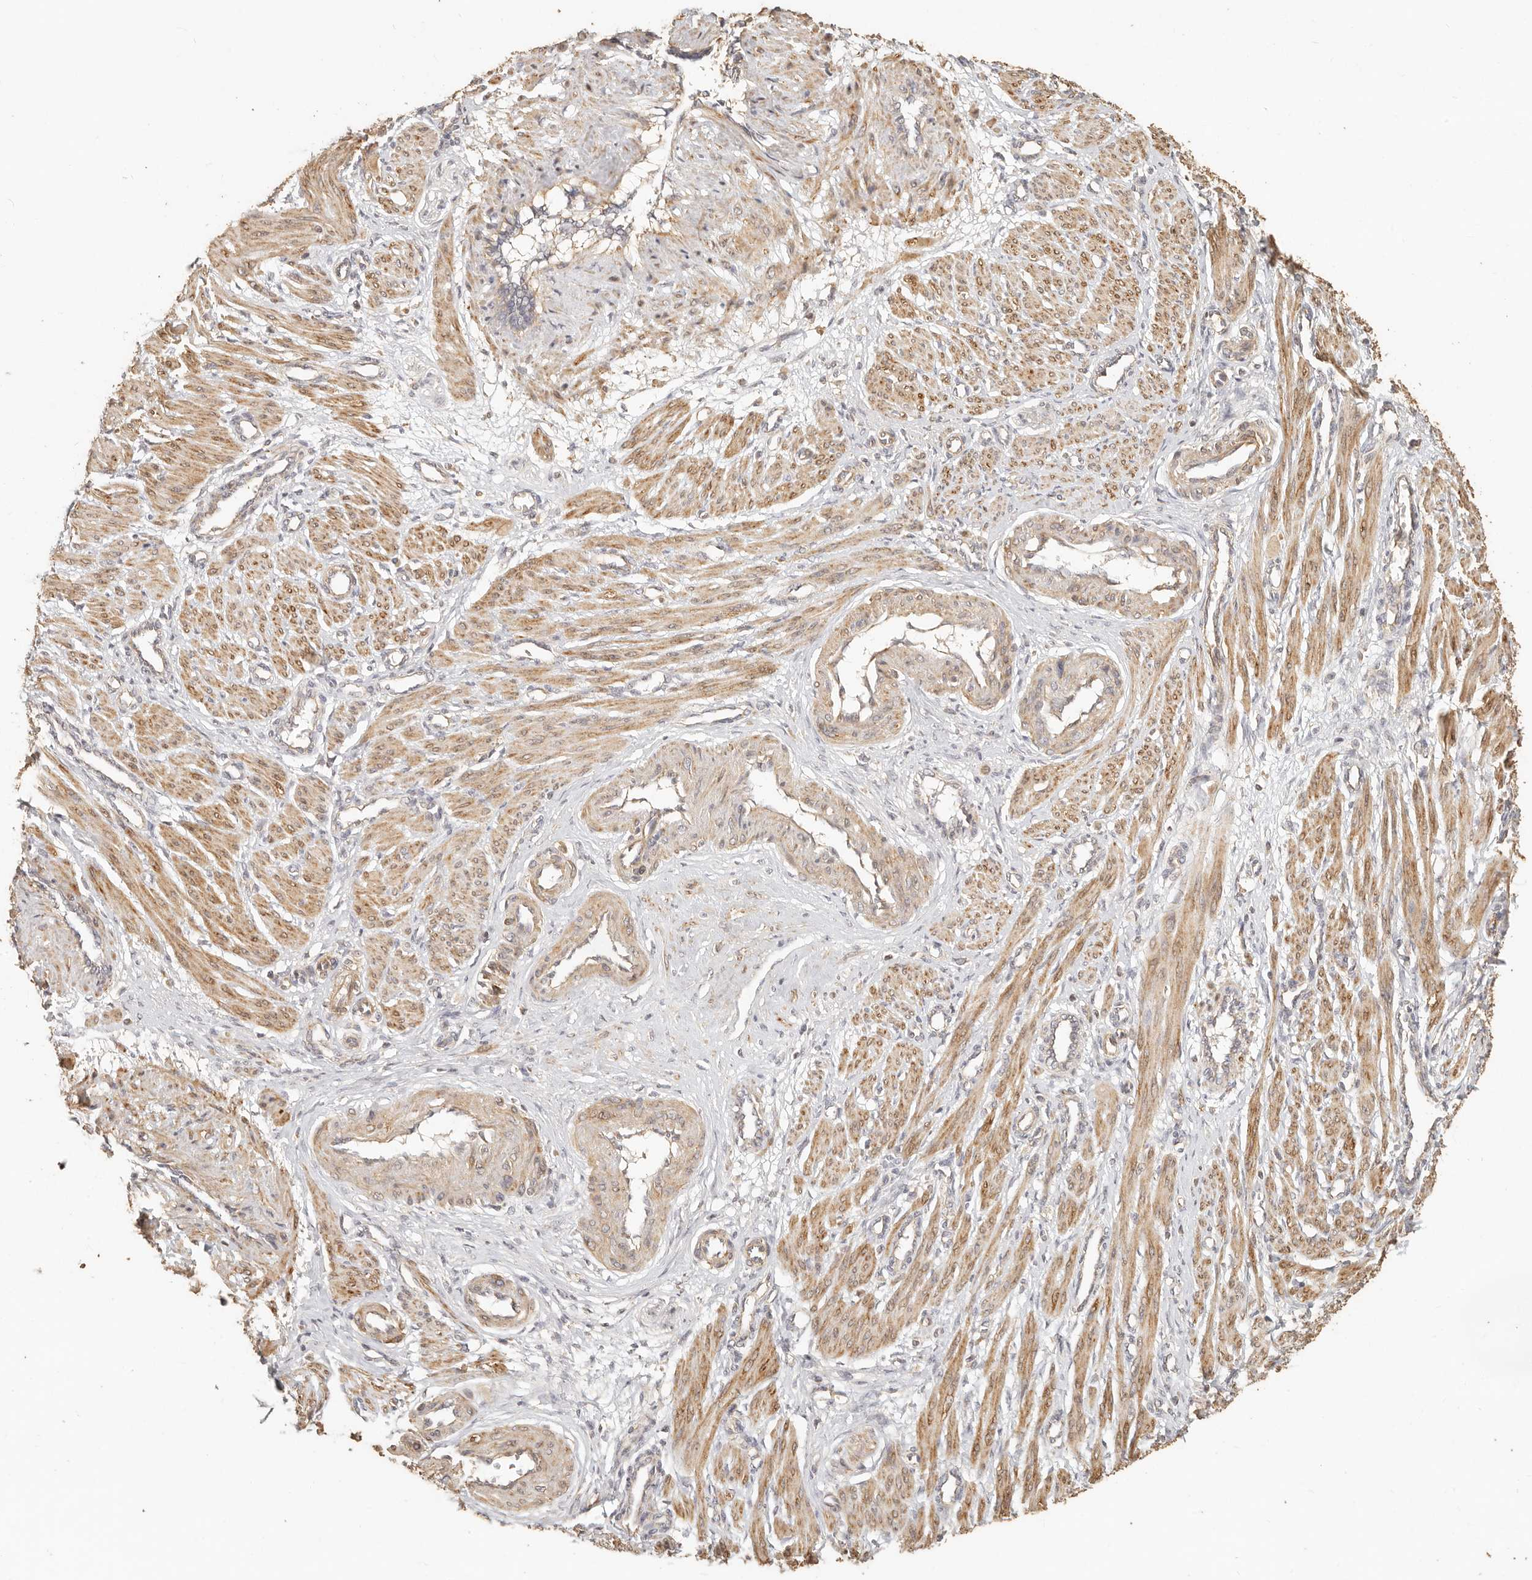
{"staining": {"intensity": "moderate", "quantity": ">75%", "location": "cytoplasmic/membranous"}, "tissue": "smooth muscle", "cell_type": "Smooth muscle cells", "image_type": "normal", "snomed": [{"axis": "morphology", "description": "Normal tissue, NOS"}, {"axis": "topography", "description": "Endometrium"}], "caption": "IHC (DAB) staining of normal smooth muscle reveals moderate cytoplasmic/membranous protein expression in approximately >75% of smooth muscle cells. Using DAB (brown) and hematoxylin (blue) stains, captured at high magnification using brightfield microscopy.", "gene": "PTPN22", "patient": {"sex": "female", "age": 33}}